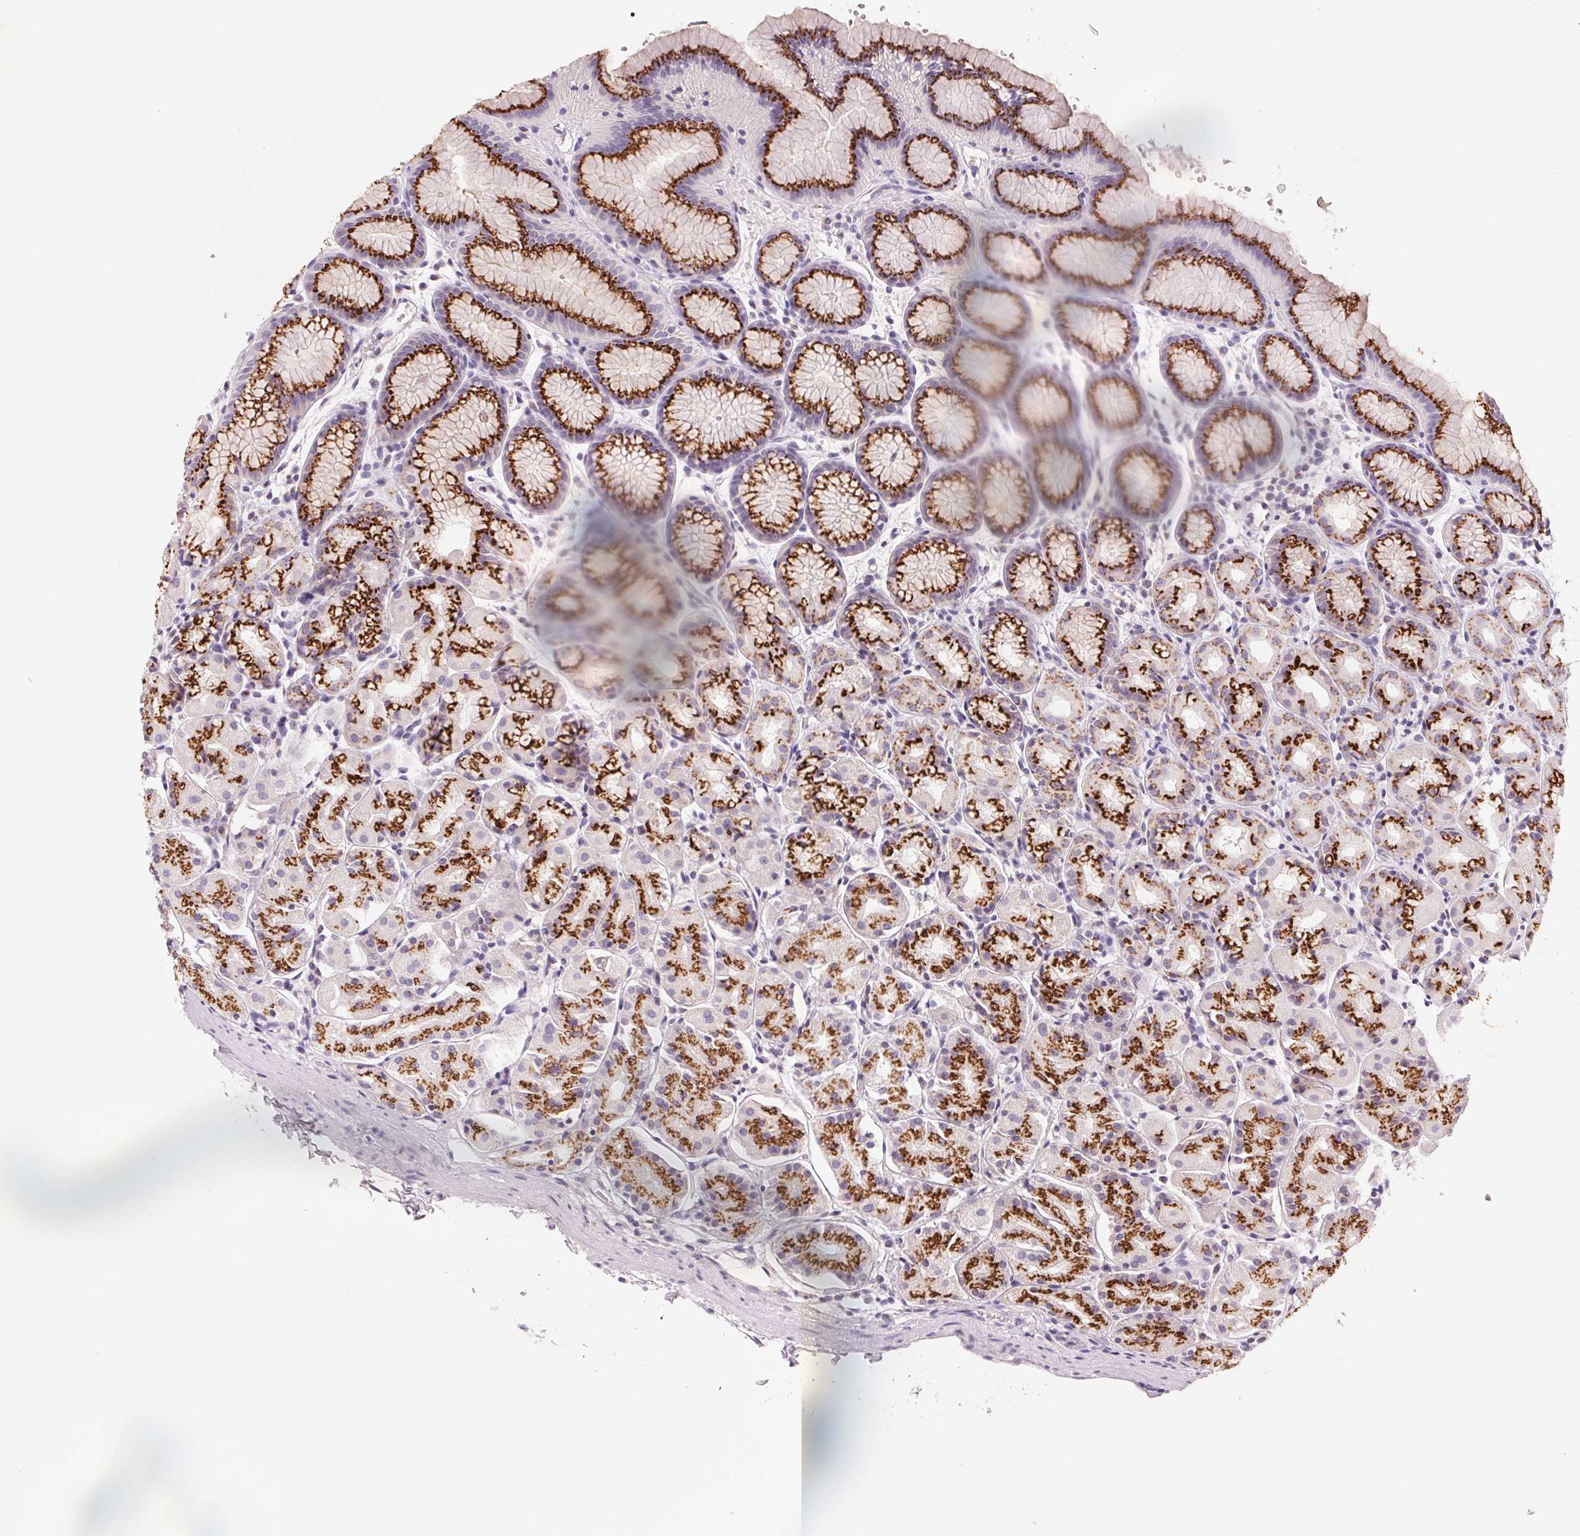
{"staining": {"intensity": "strong", "quantity": ">75%", "location": "cytoplasmic/membranous"}, "tissue": "stomach", "cell_type": "Glandular cells", "image_type": "normal", "snomed": [{"axis": "morphology", "description": "Normal tissue, NOS"}, {"axis": "topography", "description": "Stomach, upper"}], "caption": "Protein expression analysis of unremarkable stomach demonstrates strong cytoplasmic/membranous positivity in about >75% of glandular cells. (IHC, brightfield microscopy, high magnification).", "gene": "GALNT7", "patient": {"sex": "male", "age": 47}}